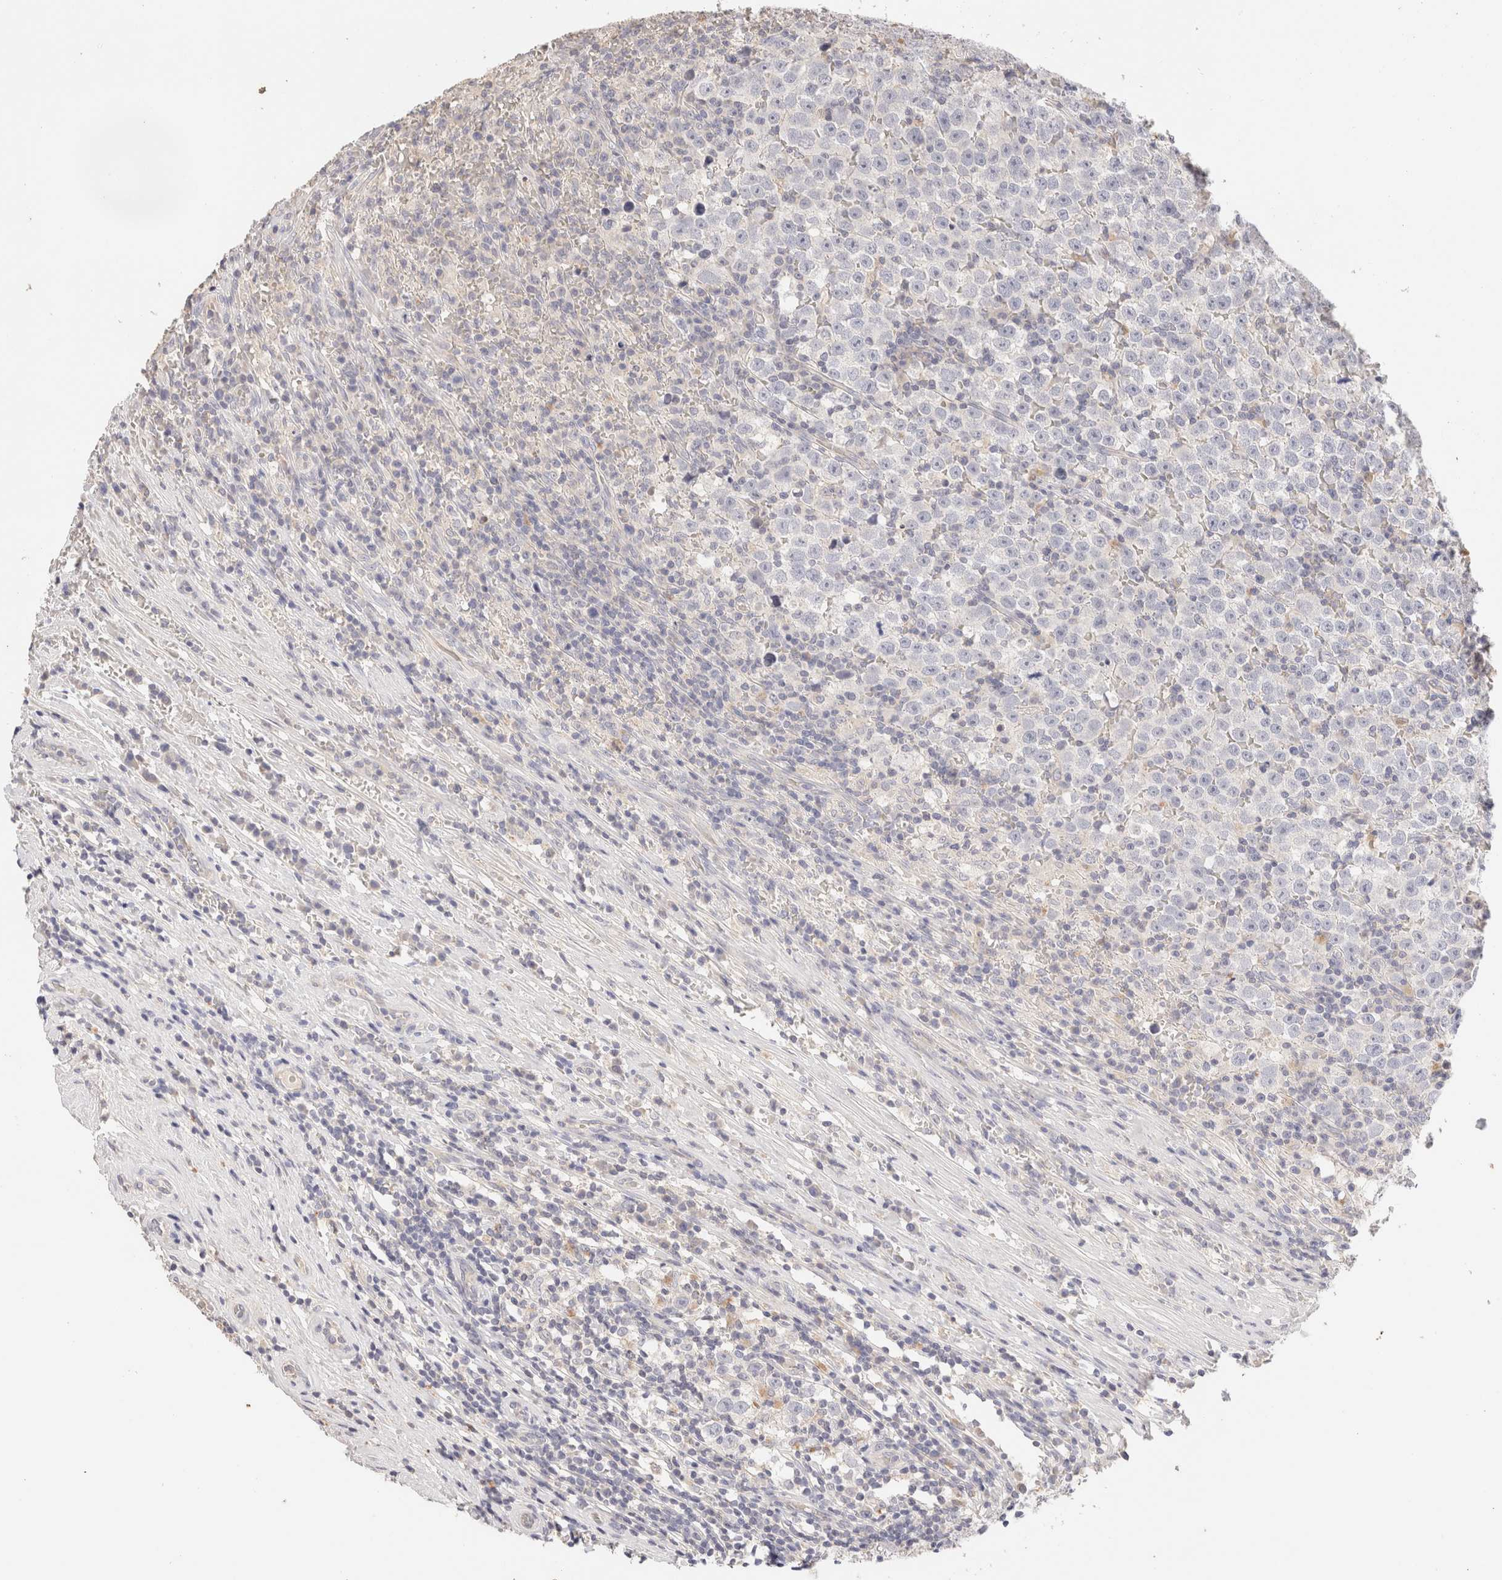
{"staining": {"intensity": "negative", "quantity": "none", "location": "none"}, "tissue": "testis cancer", "cell_type": "Tumor cells", "image_type": "cancer", "snomed": [{"axis": "morphology", "description": "Seminoma, NOS"}, {"axis": "topography", "description": "Testis"}], "caption": "This is an immunohistochemistry histopathology image of human testis cancer. There is no positivity in tumor cells.", "gene": "SCGB2A2", "patient": {"sex": "male", "age": 43}}